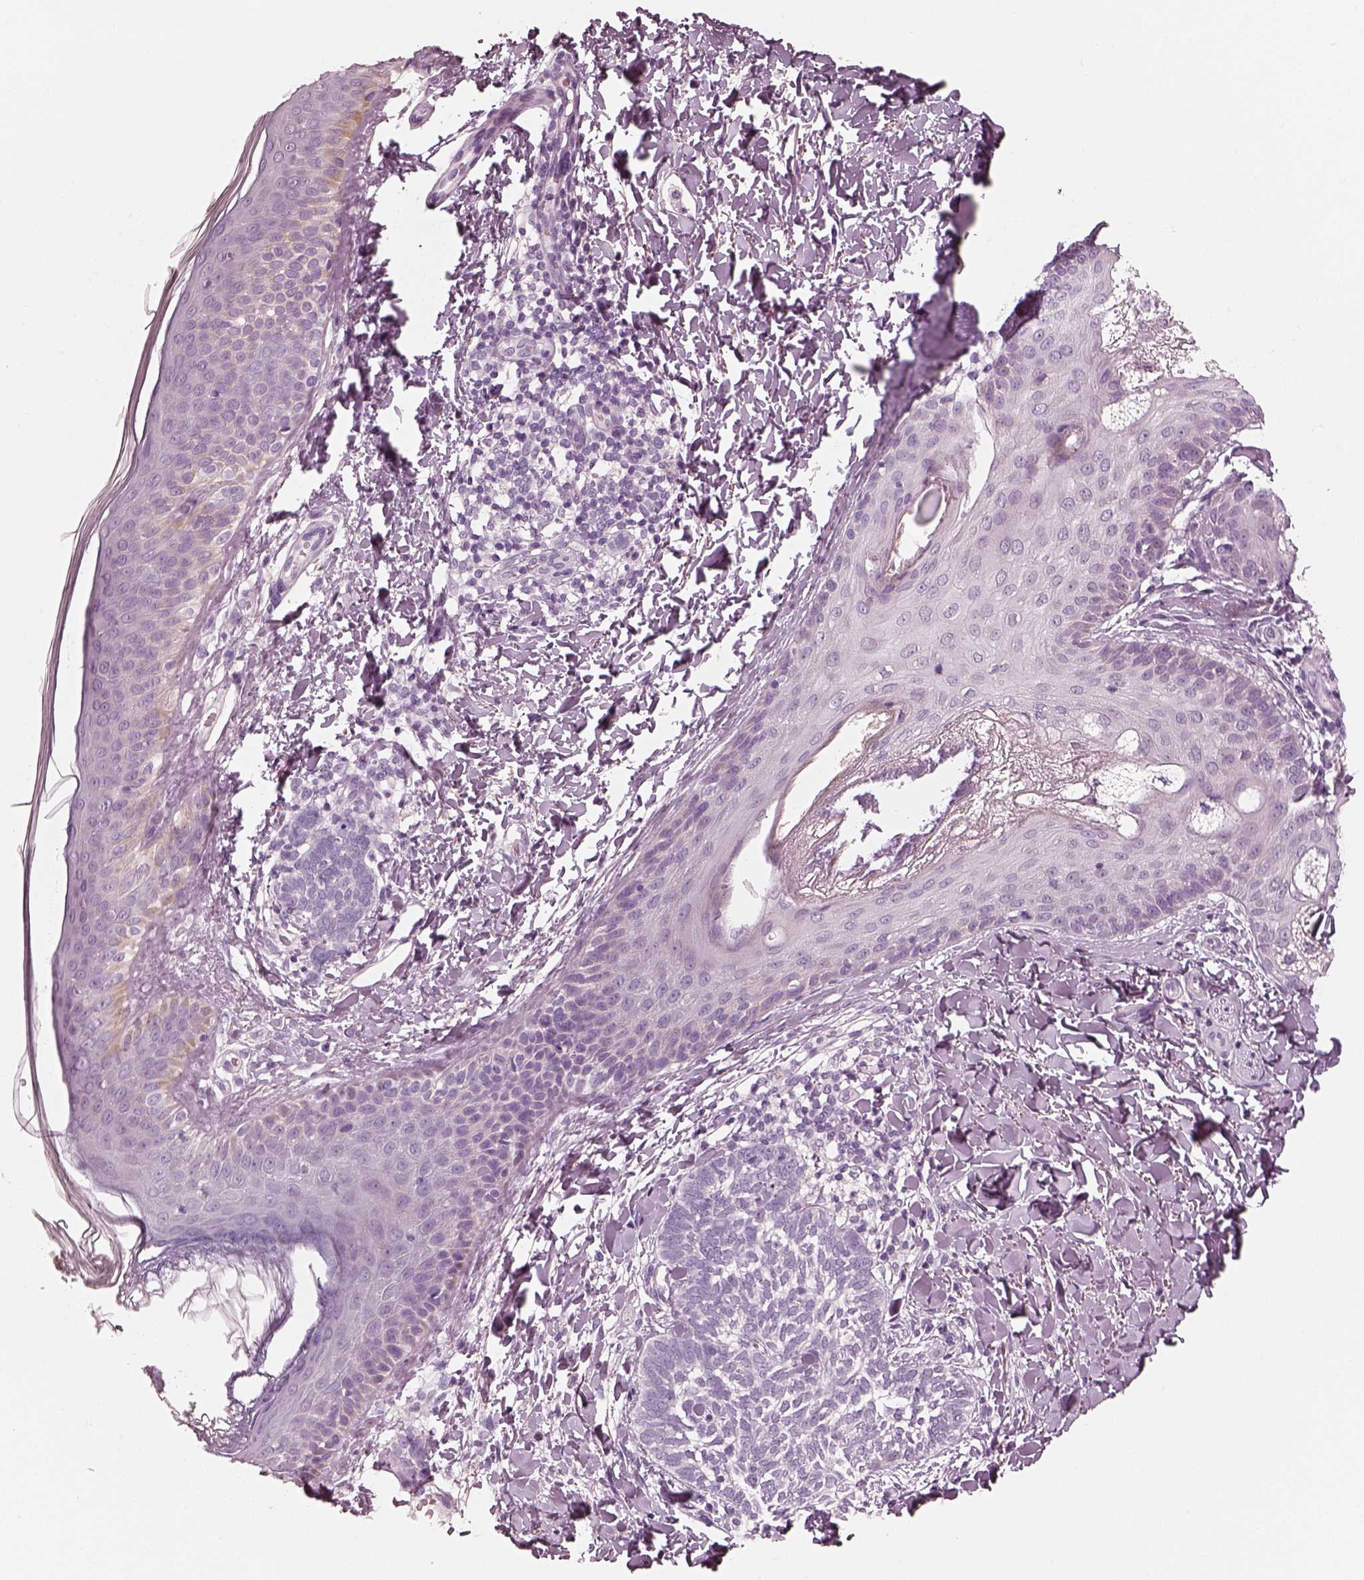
{"staining": {"intensity": "negative", "quantity": "none", "location": "none"}, "tissue": "skin cancer", "cell_type": "Tumor cells", "image_type": "cancer", "snomed": [{"axis": "morphology", "description": "Normal tissue, NOS"}, {"axis": "morphology", "description": "Basal cell carcinoma"}, {"axis": "topography", "description": "Skin"}], "caption": "Immunohistochemistry photomicrograph of neoplastic tissue: human basal cell carcinoma (skin) stained with DAB displays no significant protein staining in tumor cells.", "gene": "R3HDML", "patient": {"sex": "male", "age": 46}}